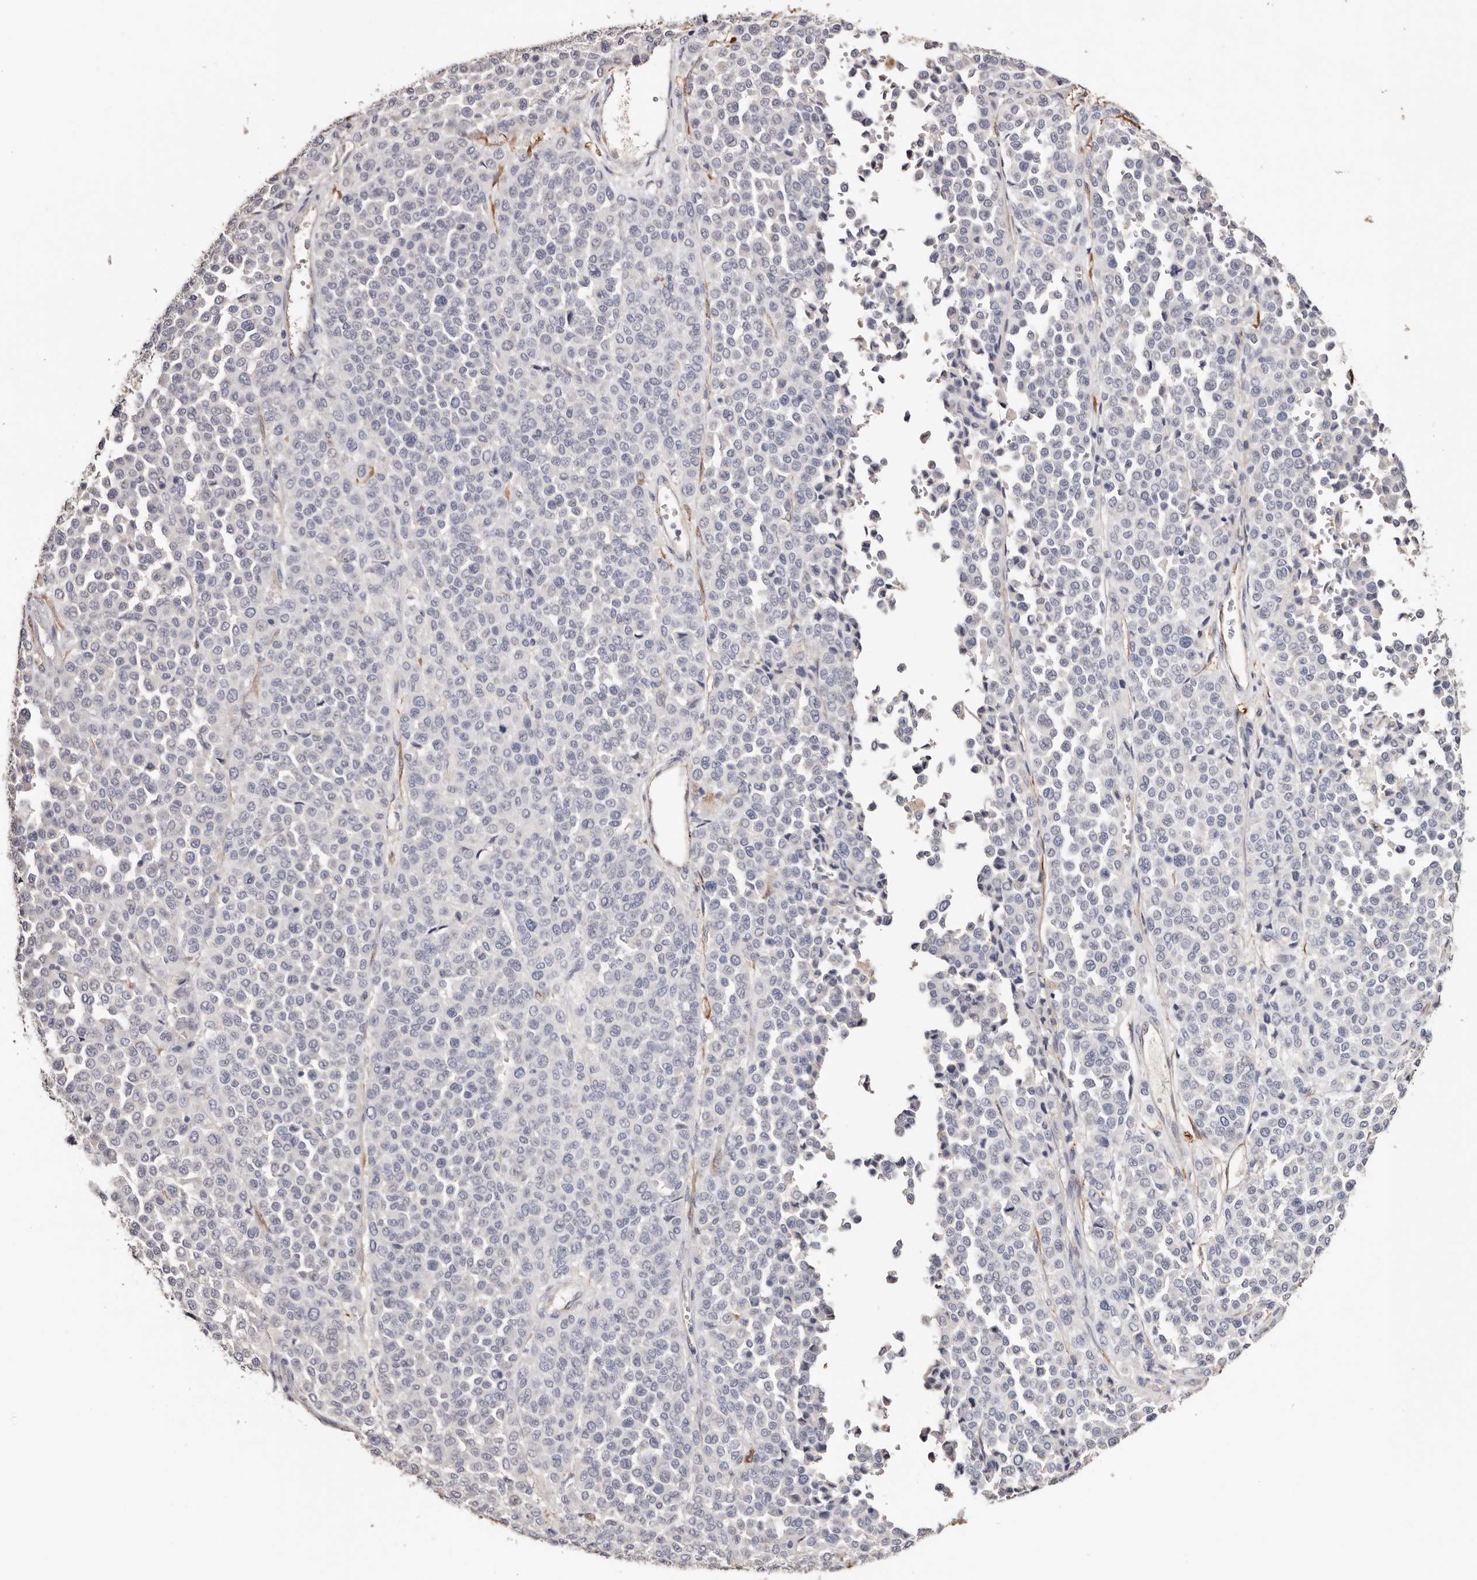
{"staining": {"intensity": "negative", "quantity": "none", "location": "none"}, "tissue": "melanoma", "cell_type": "Tumor cells", "image_type": "cancer", "snomed": [{"axis": "morphology", "description": "Malignant melanoma, Metastatic site"}, {"axis": "topography", "description": "Pancreas"}], "caption": "An IHC micrograph of malignant melanoma (metastatic site) is shown. There is no staining in tumor cells of malignant melanoma (metastatic site). (Immunohistochemistry, brightfield microscopy, high magnification).", "gene": "TGM2", "patient": {"sex": "female", "age": 30}}